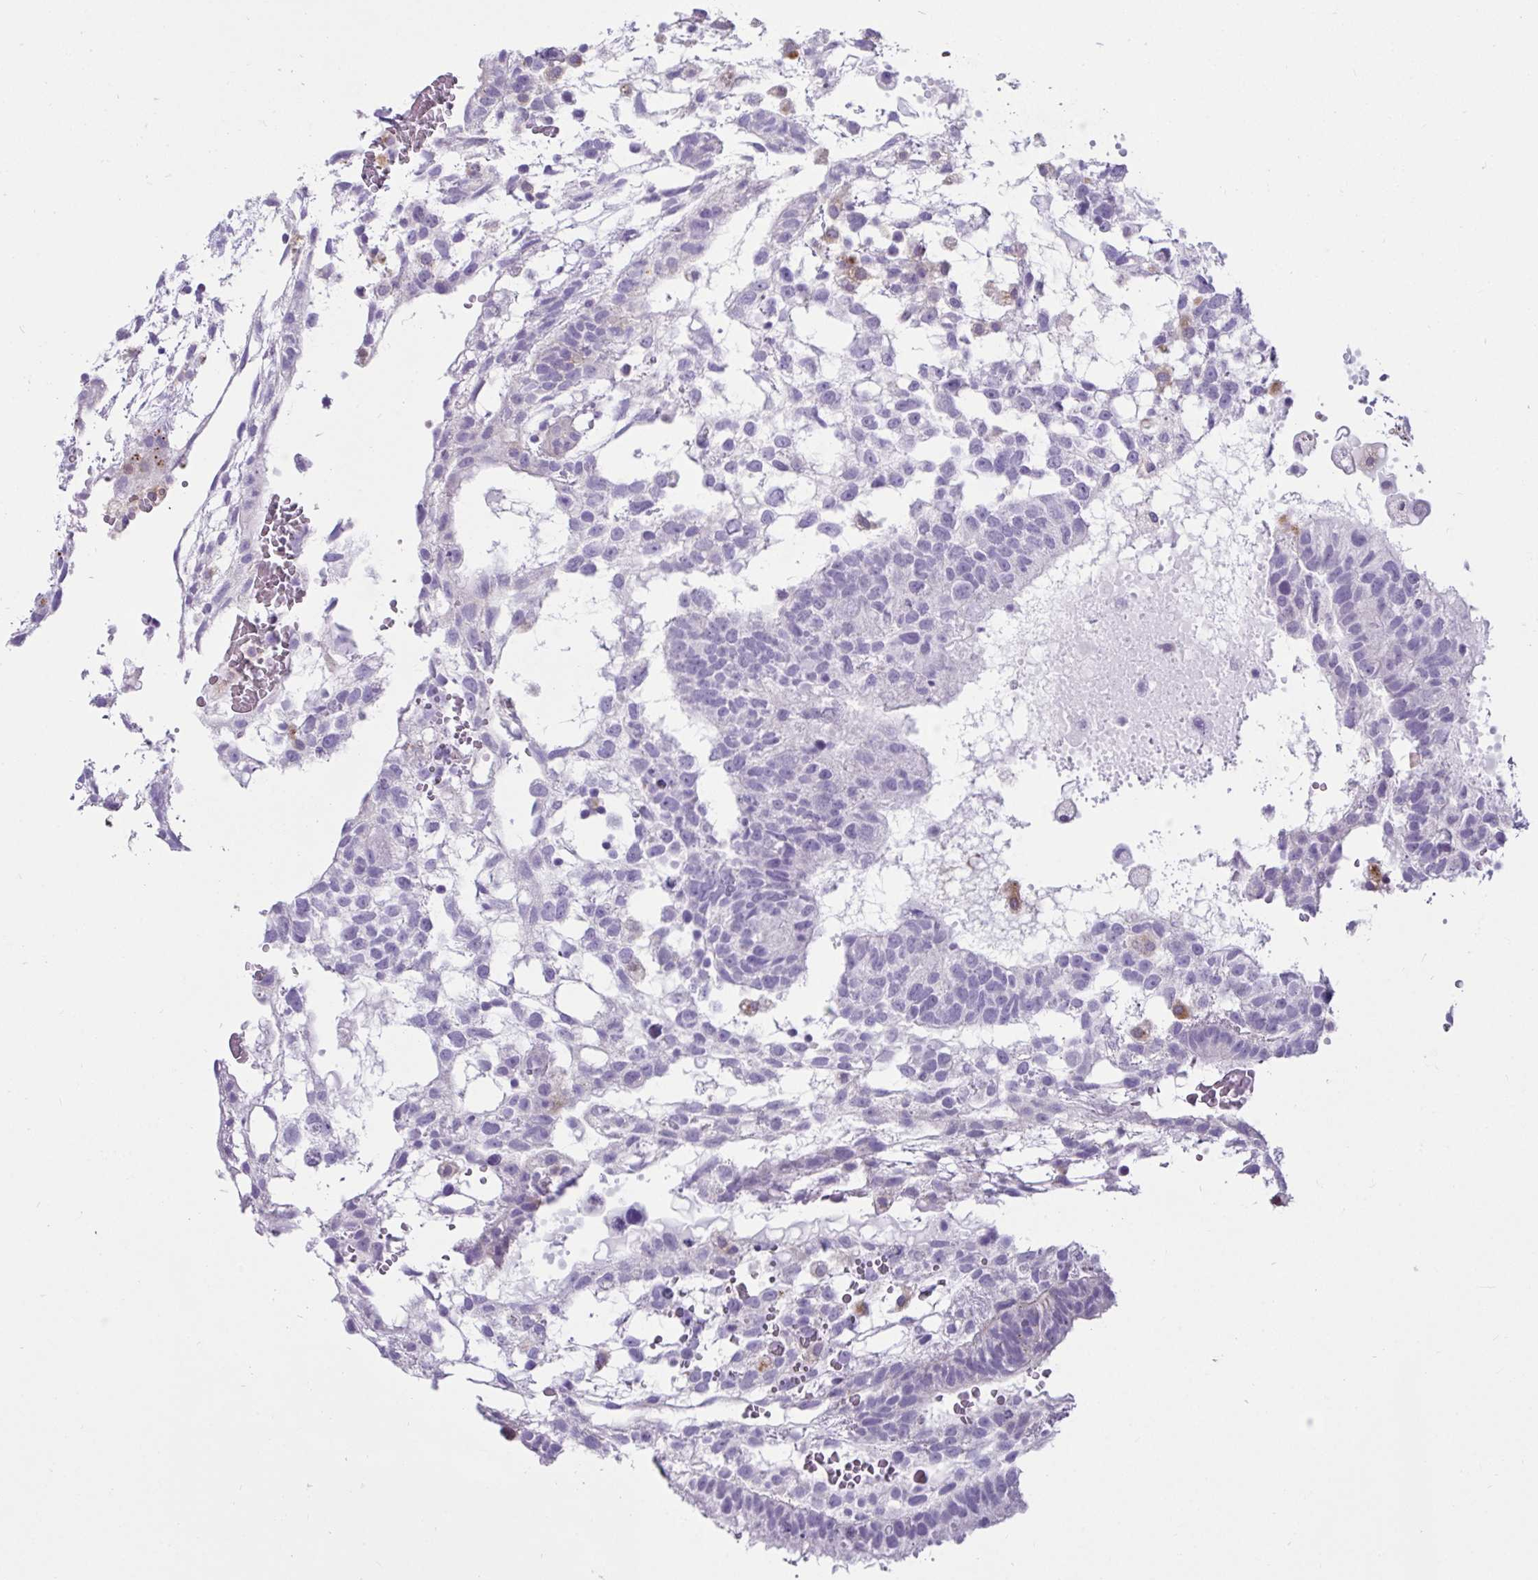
{"staining": {"intensity": "negative", "quantity": "none", "location": "none"}, "tissue": "testis cancer", "cell_type": "Tumor cells", "image_type": "cancer", "snomed": [{"axis": "morphology", "description": "Normal tissue, NOS"}, {"axis": "morphology", "description": "Carcinoma, Embryonal, NOS"}, {"axis": "topography", "description": "Testis"}], "caption": "Testis cancer stained for a protein using IHC displays no expression tumor cells.", "gene": "CTSZ", "patient": {"sex": "male", "age": 32}}